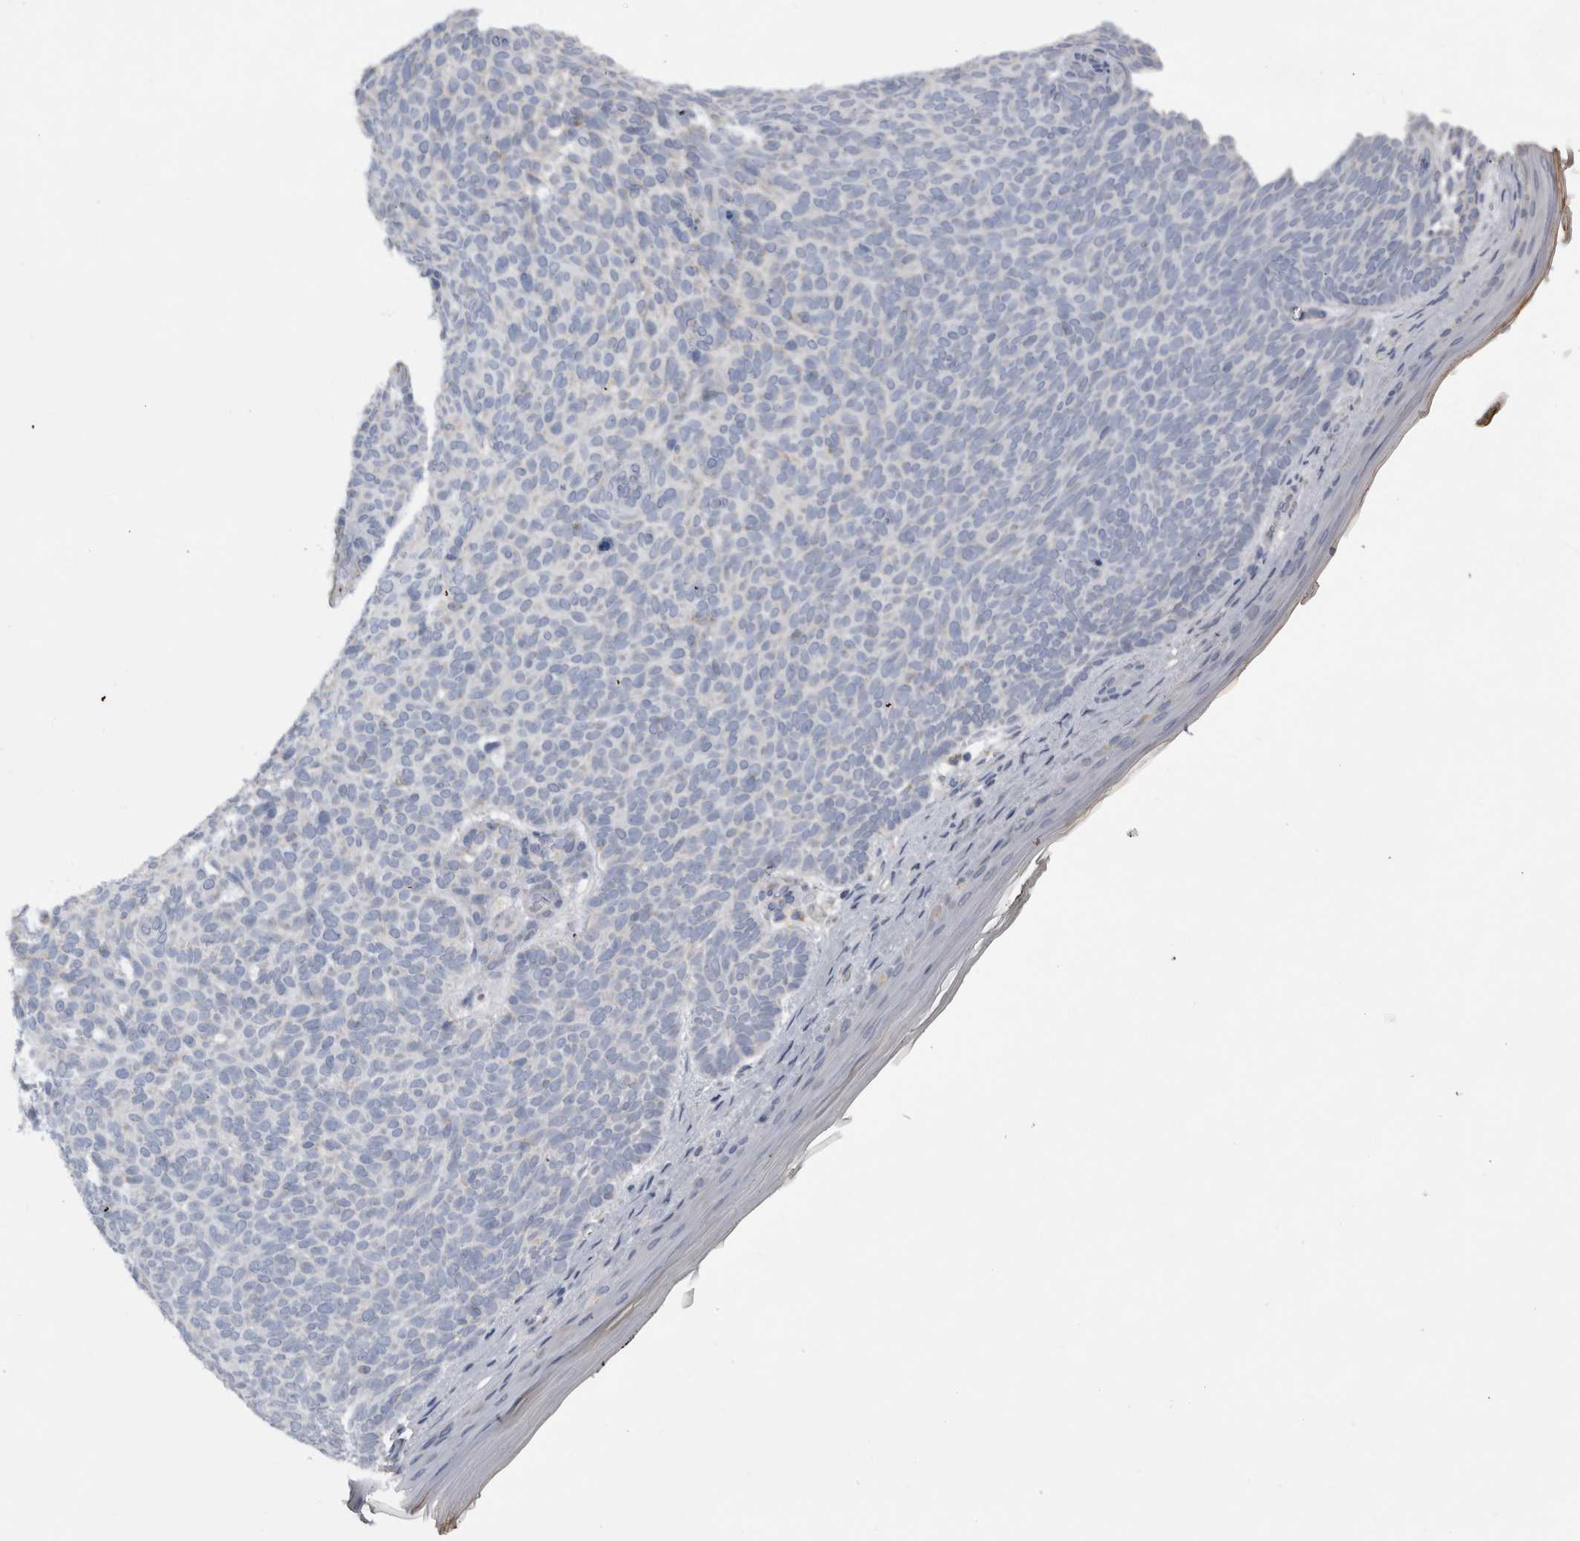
{"staining": {"intensity": "negative", "quantity": "none", "location": "none"}, "tissue": "skin cancer", "cell_type": "Tumor cells", "image_type": "cancer", "snomed": [{"axis": "morphology", "description": "Basal cell carcinoma"}, {"axis": "topography", "description": "Skin"}], "caption": "IHC image of neoplastic tissue: human skin cancer stained with DAB demonstrates no significant protein positivity in tumor cells.", "gene": "DHRS4", "patient": {"sex": "male", "age": 61}}